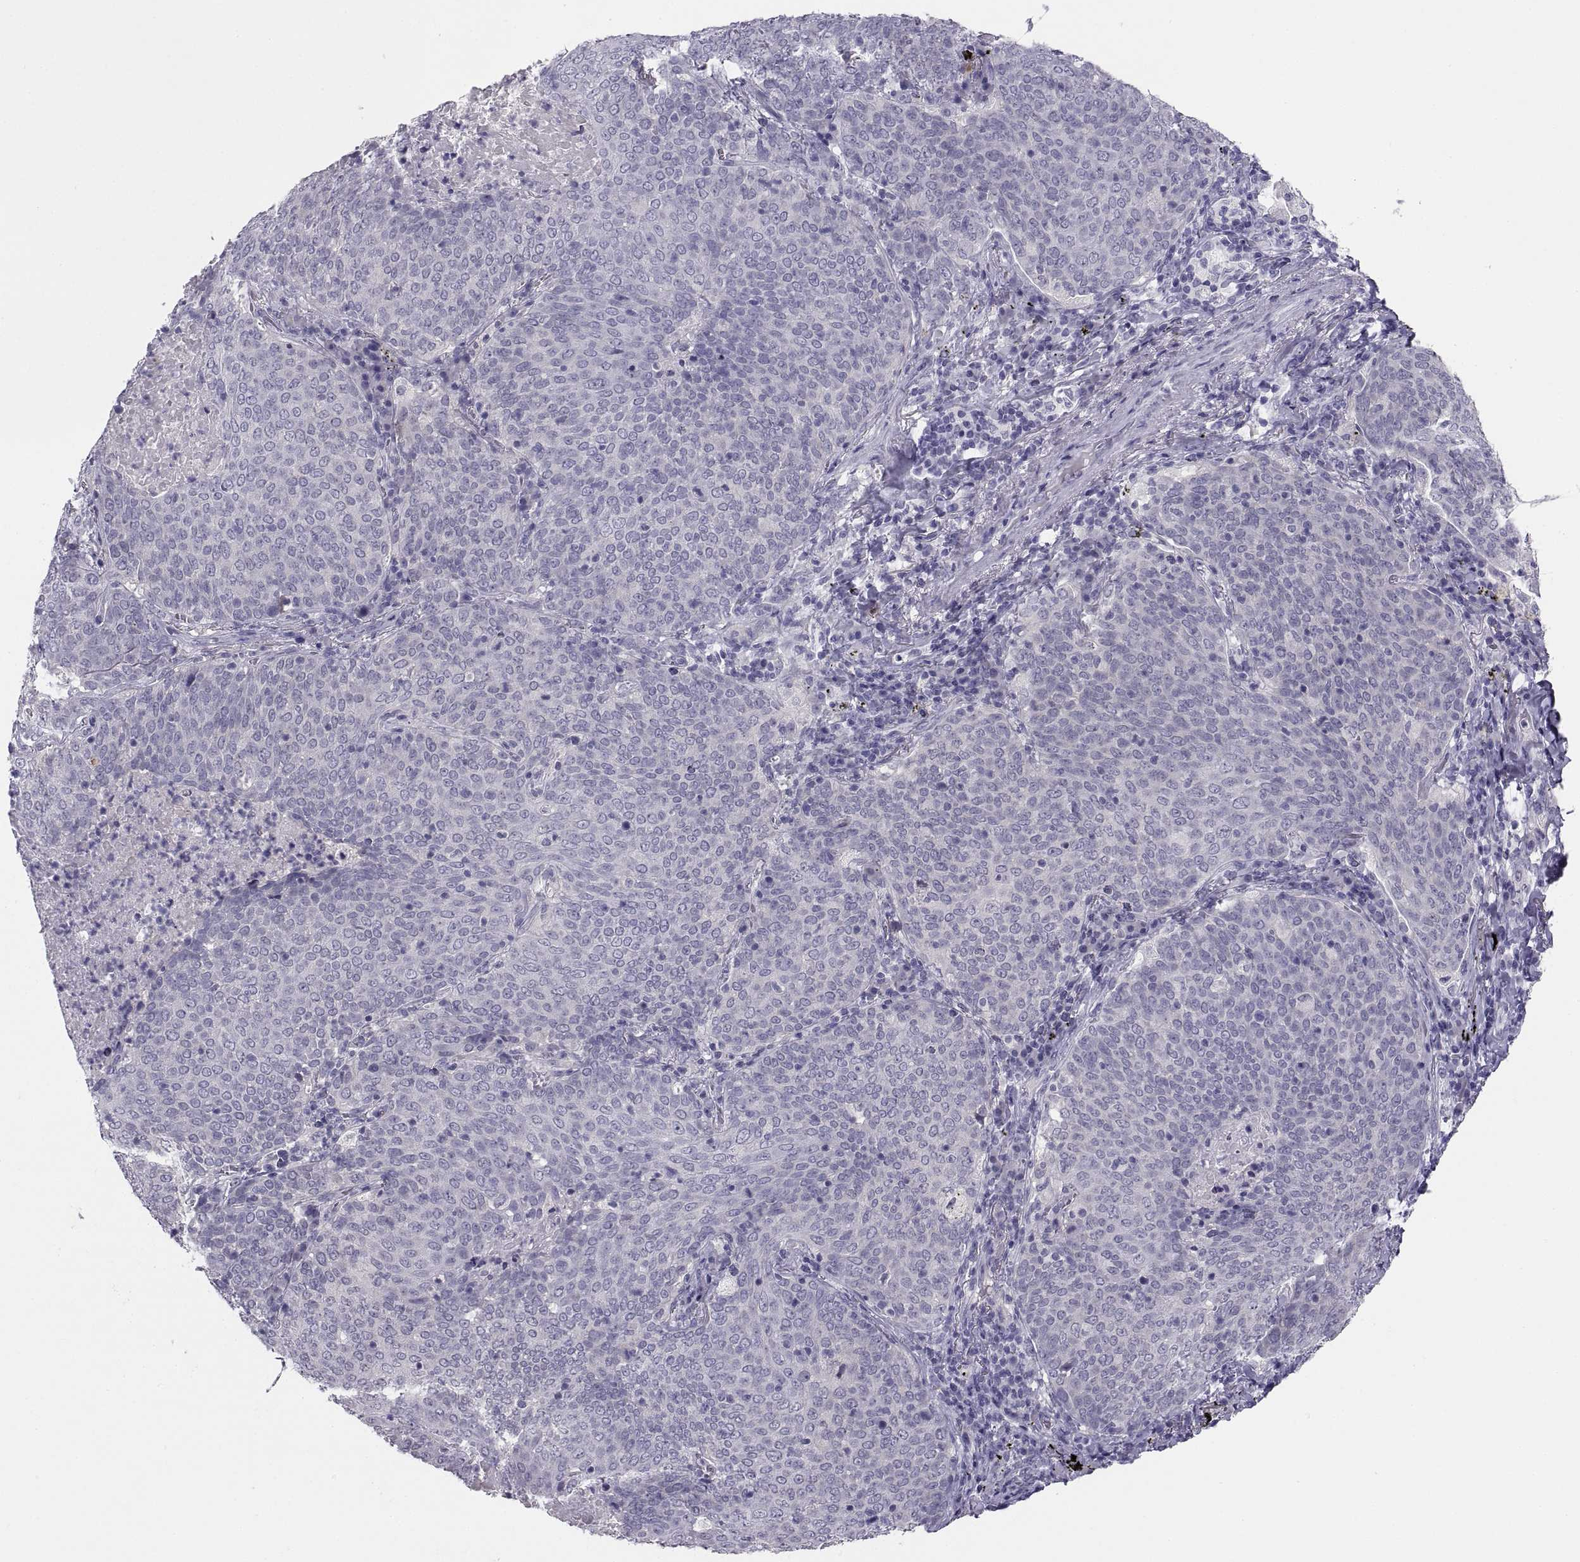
{"staining": {"intensity": "negative", "quantity": "none", "location": "none"}, "tissue": "lung cancer", "cell_type": "Tumor cells", "image_type": "cancer", "snomed": [{"axis": "morphology", "description": "Squamous cell carcinoma, NOS"}, {"axis": "topography", "description": "Lung"}], "caption": "DAB (3,3'-diaminobenzidine) immunohistochemical staining of squamous cell carcinoma (lung) displays no significant expression in tumor cells.", "gene": "STRC", "patient": {"sex": "male", "age": 82}}